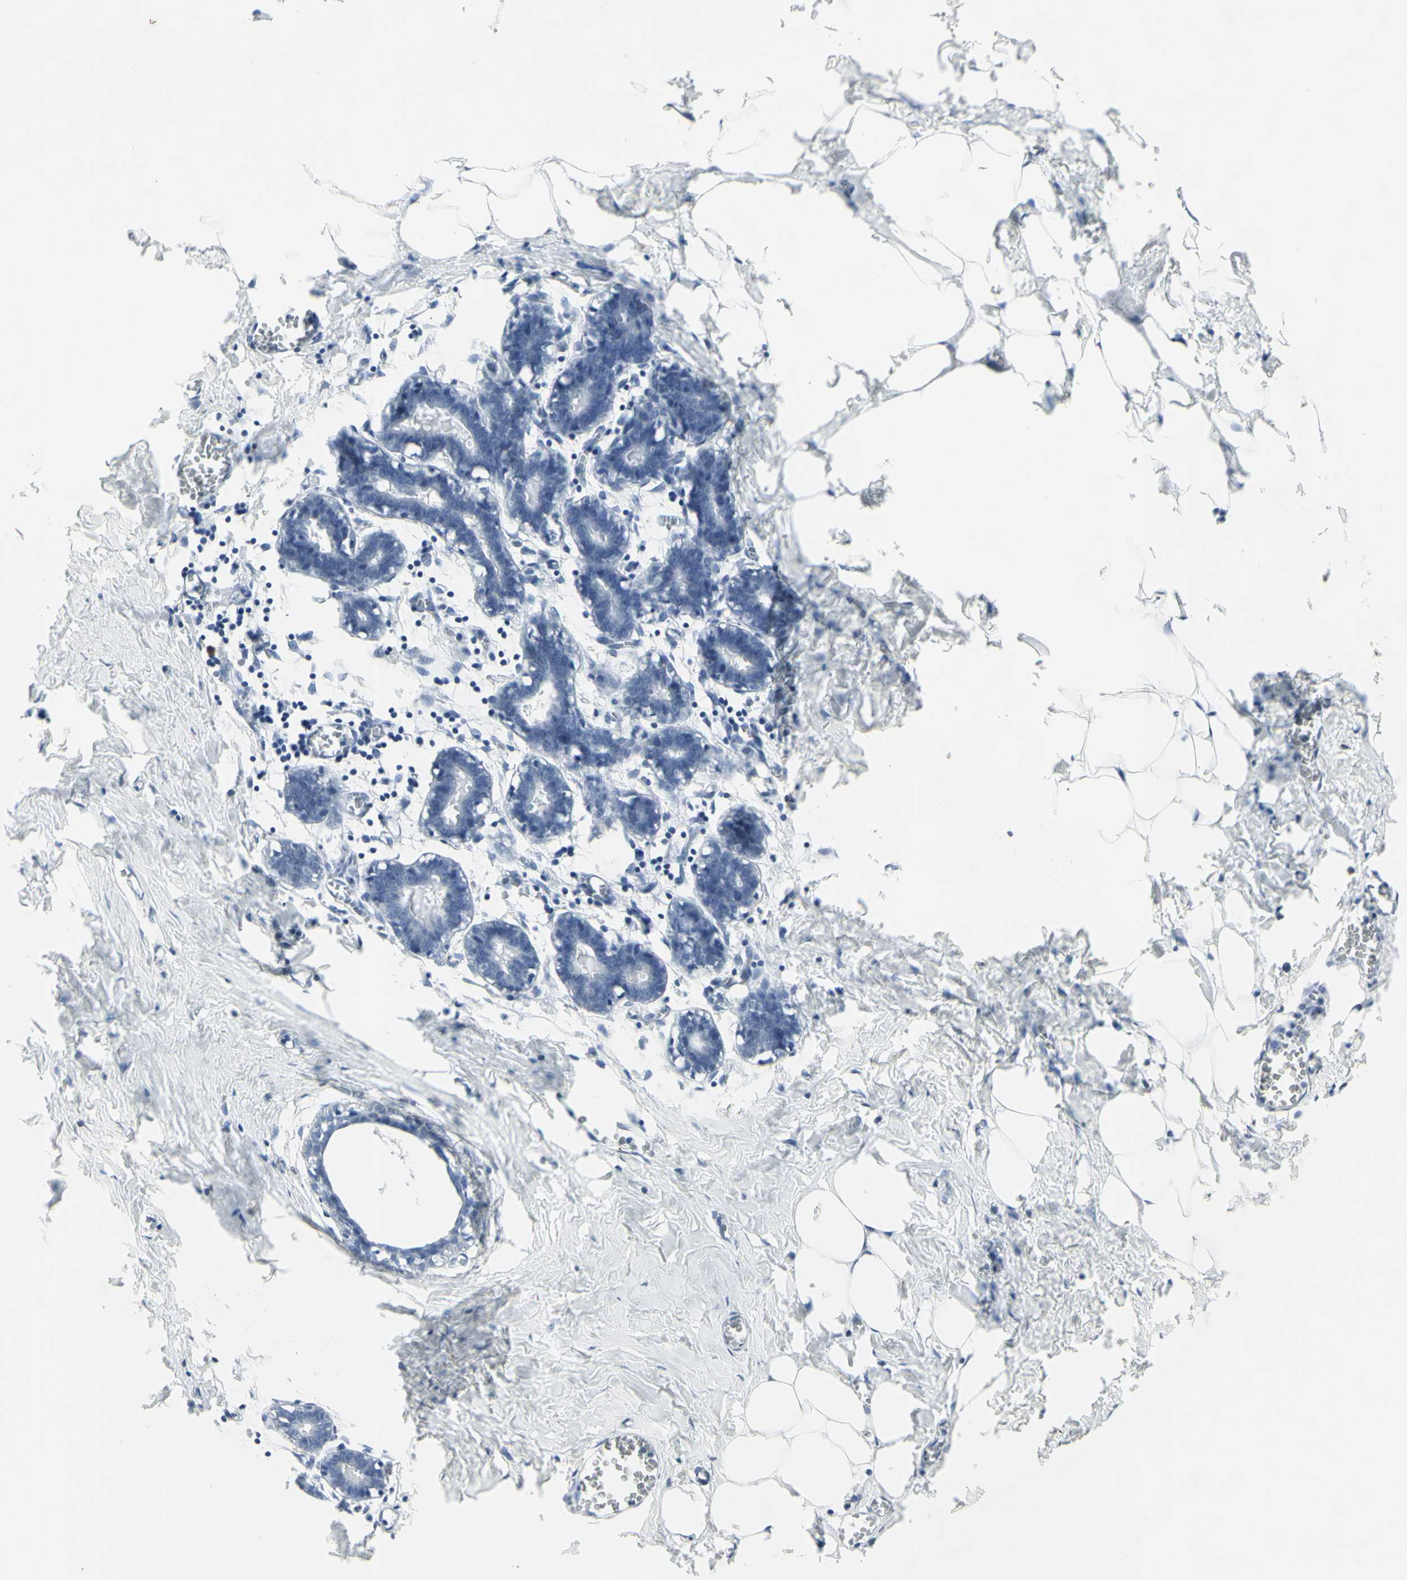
{"staining": {"intensity": "weak", "quantity": "<25%", "location": "cytoplasmic/membranous"}, "tissue": "breast", "cell_type": "Adipocytes", "image_type": "normal", "snomed": [{"axis": "morphology", "description": "Normal tissue, NOS"}, {"axis": "topography", "description": "Breast"}], "caption": "Adipocytes are negative for brown protein staining in benign breast. The staining was performed using DAB (3,3'-diaminobenzidine) to visualize the protein expression in brown, while the nuclei were stained in blue with hematoxylin (Magnification: 20x).", "gene": "MUC5AC", "patient": {"sex": "female", "age": 27}}